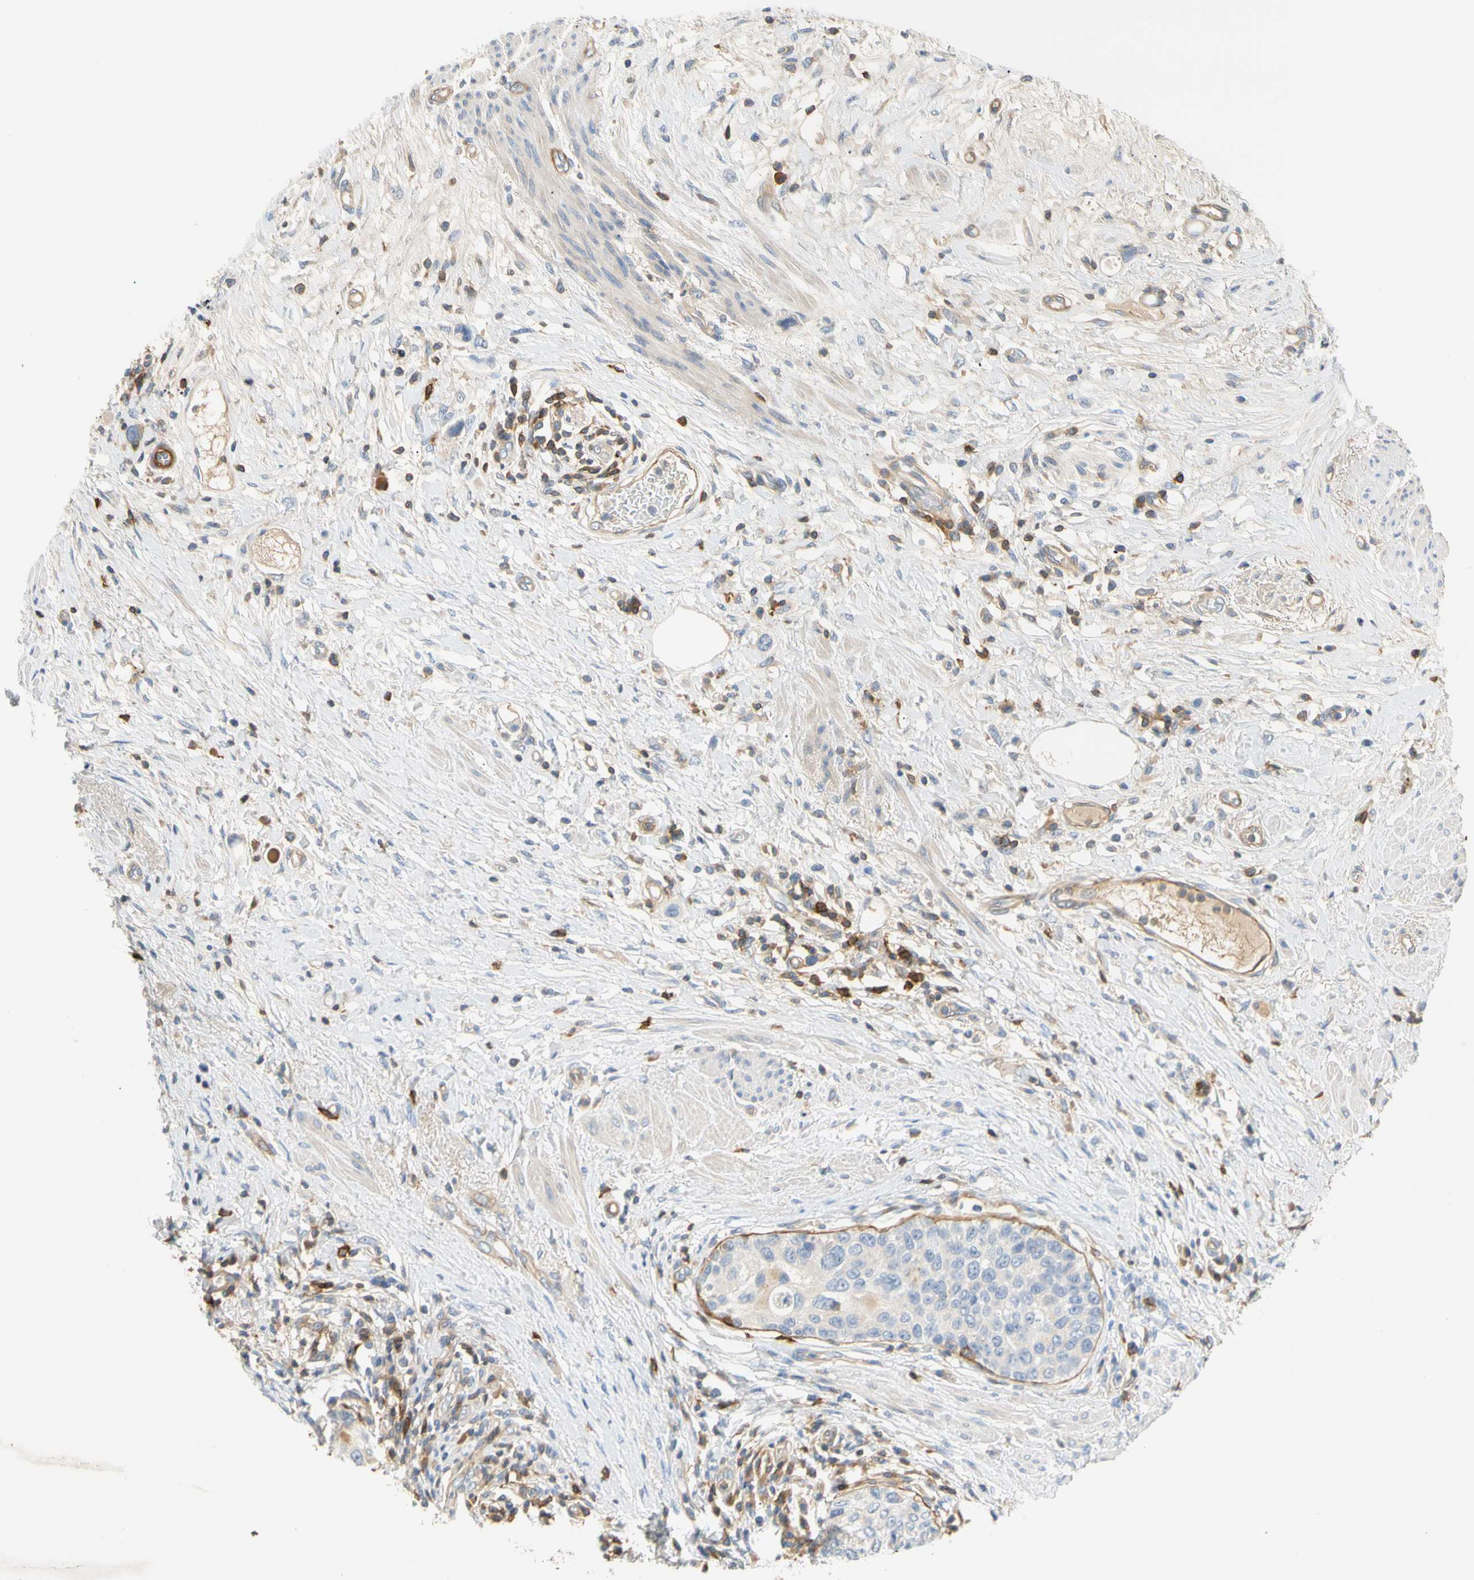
{"staining": {"intensity": "negative", "quantity": "none", "location": "none"}, "tissue": "urothelial cancer", "cell_type": "Tumor cells", "image_type": "cancer", "snomed": [{"axis": "morphology", "description": "Urothelial carcinoma, High grade"}, {"axis": "topography", "description": "Urinary bladder"}], "caption": "The immunohistochemistry micrograph has no significant positivity in tumor cells of urothelial cancer tissue.", "gene": "TNFRSF18", "patient": {"sex": "female", "age": 56}}